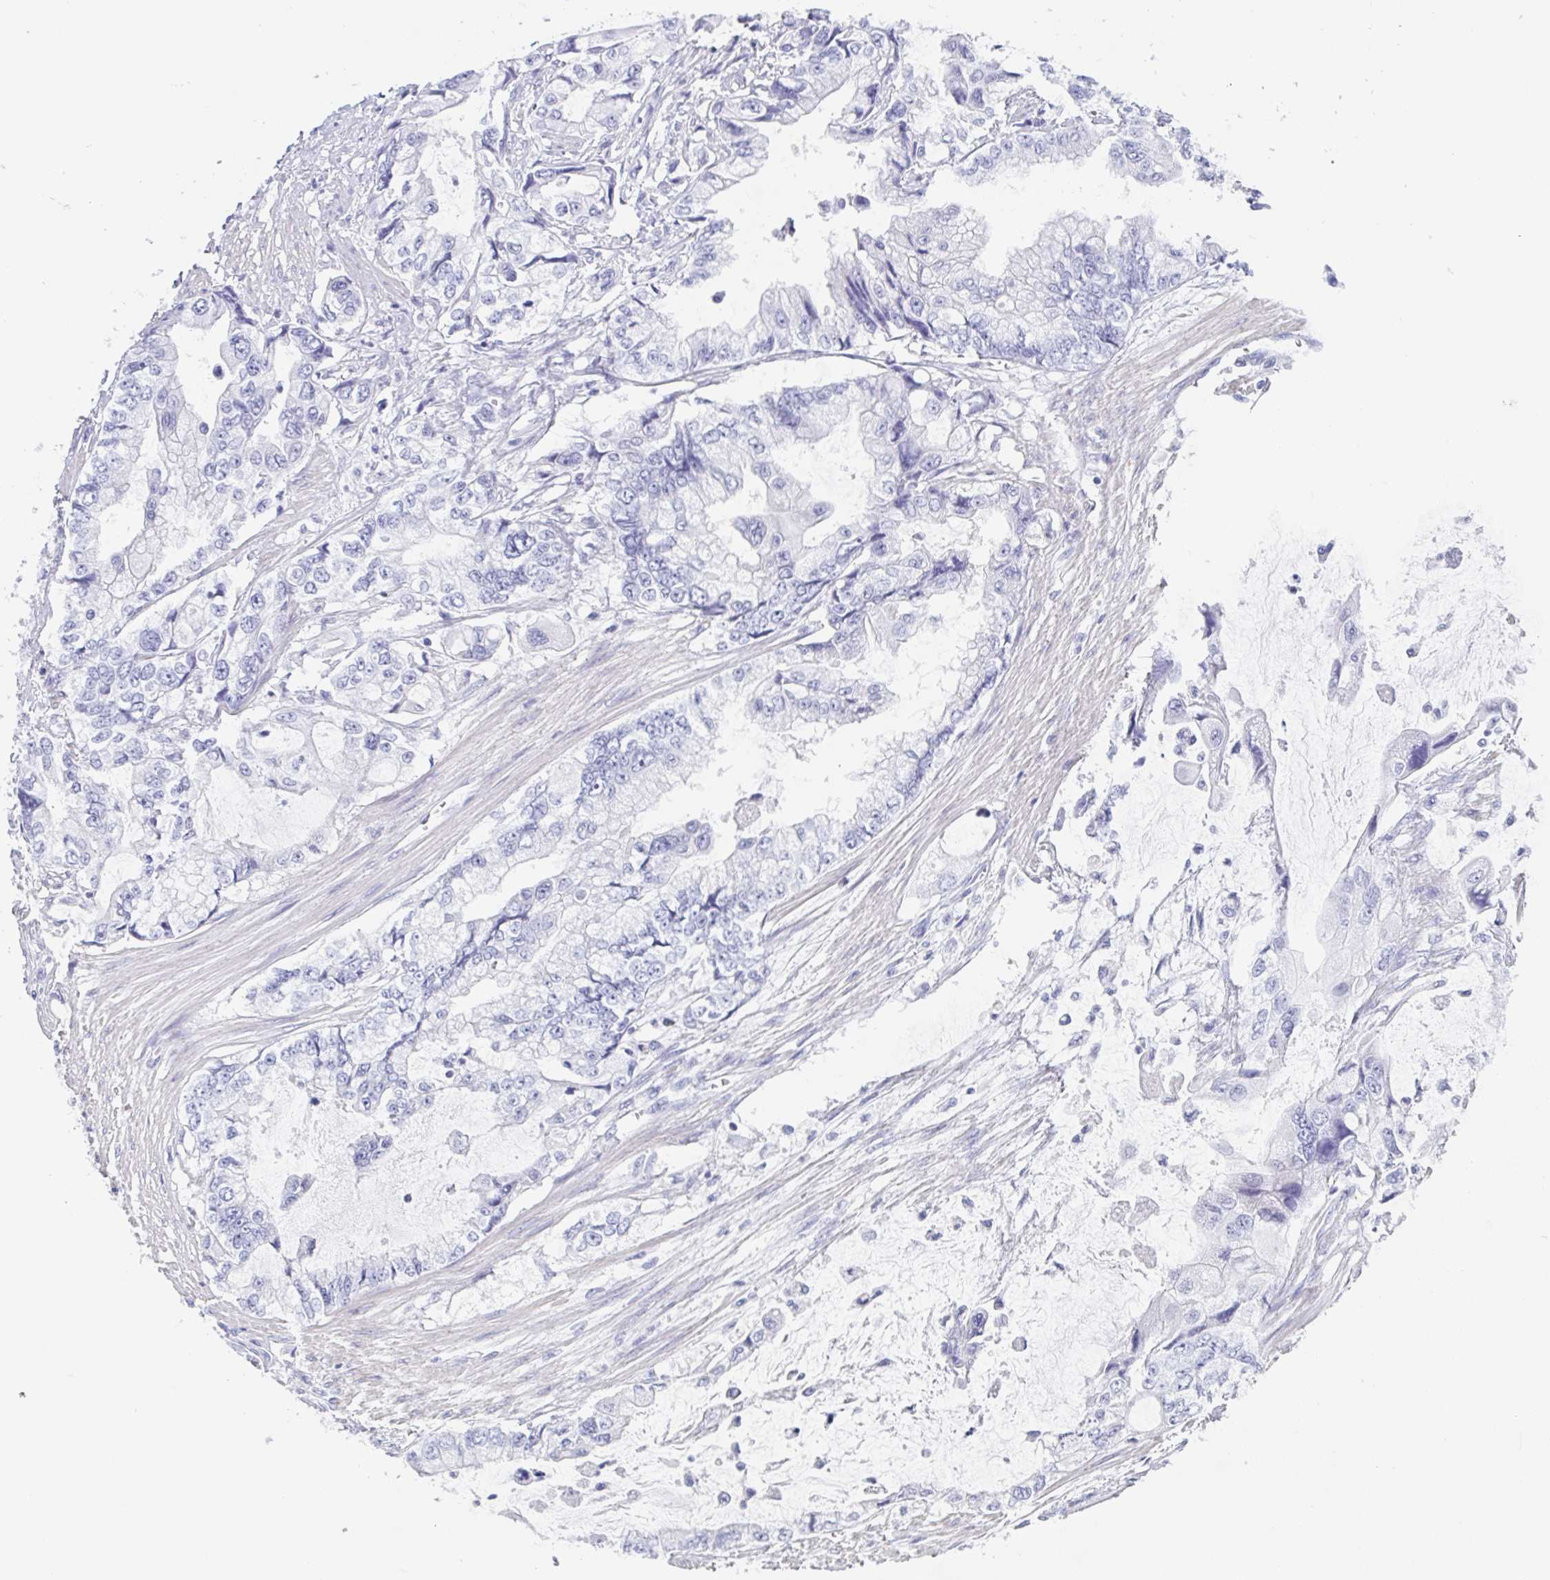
{"staining": {"intensity": "negative", "quantity": "none", "location": "none"}, "tissue": "stomach cancer", "cell_type": "Tumor cells", "image_type": "cancer", "snomed": [{"axis": "morphology", "description": "Adenocarcinoma, NOS"}, {"axis": "topography", "description": "Pancreas"}, {"axis": "topography", "description": "Stomach, upper"}, {"axis": "topography", "description": "Stomach"}], "caption": "Immunohistochemical staining of adenocarcinoma (stomach) exhibits no significant expression in tumor cells. The staining was performed using DAB to visualize the protein expression in brown, while the nuclei were stained in blue with hematoxylin (Magnification: 20x).", "gene": "TAGLN3", "patient": {"sex": "male", "age": 77}}